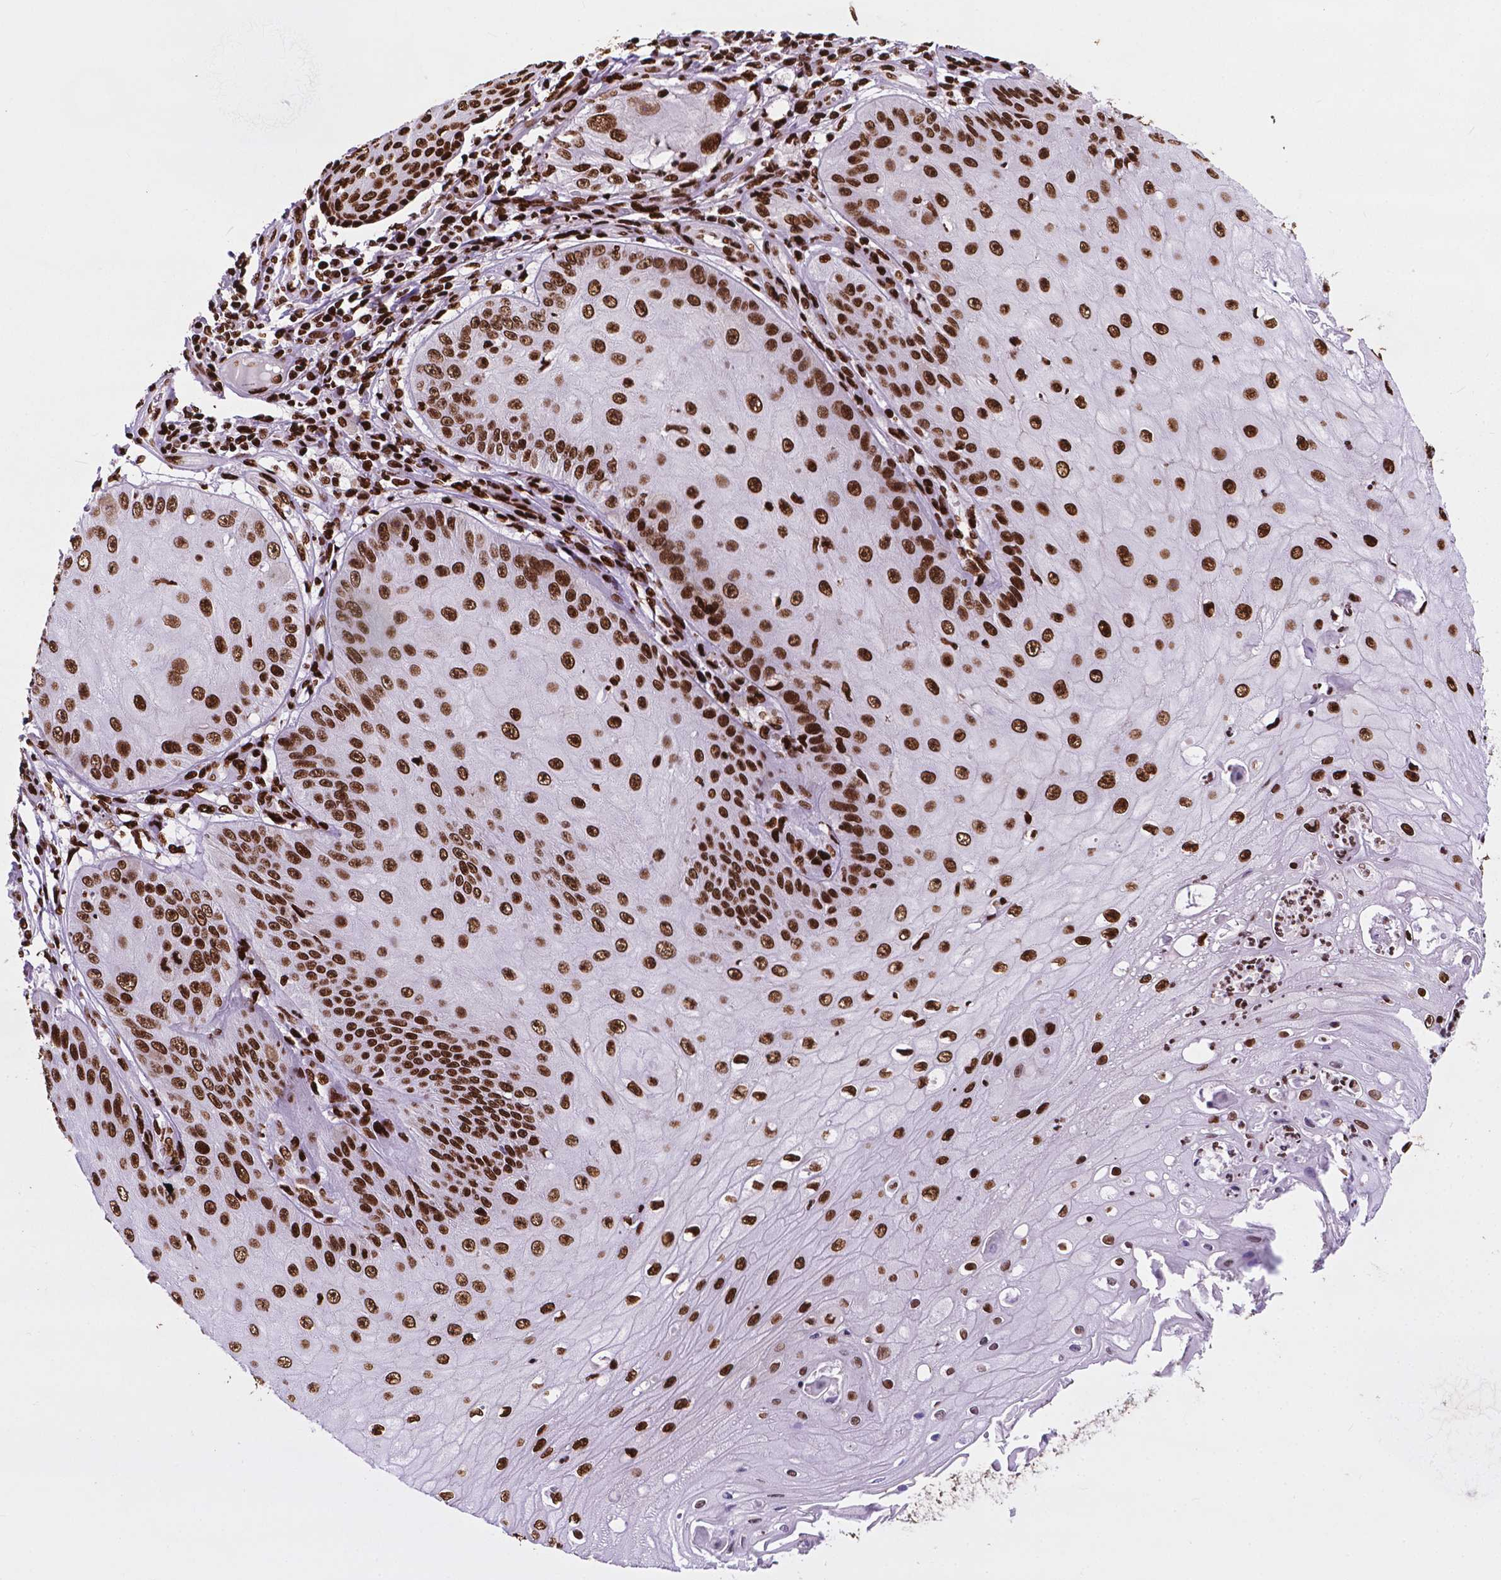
{"staining": {"intensity": "strong", "quantity": ">75%", "location": "nuclear"}, "tissue": "skin cancer", "cell_type": "Tumor cells", "image_type": "cancer", "snomed": [{"axis": "morphology", "description": "Squamous cell carcinoma, NOS"}, {"axis": "topography", "description": "Skin"}], "caption": "Skin cancer (squamous cell carcinoma) was stained to show a protein in brown. There is high levels of strong nuclear positivity in approximately >75% of tumor cells.", "gene": "SMIM5", "patient": {"sex": "male", "age": 70}}